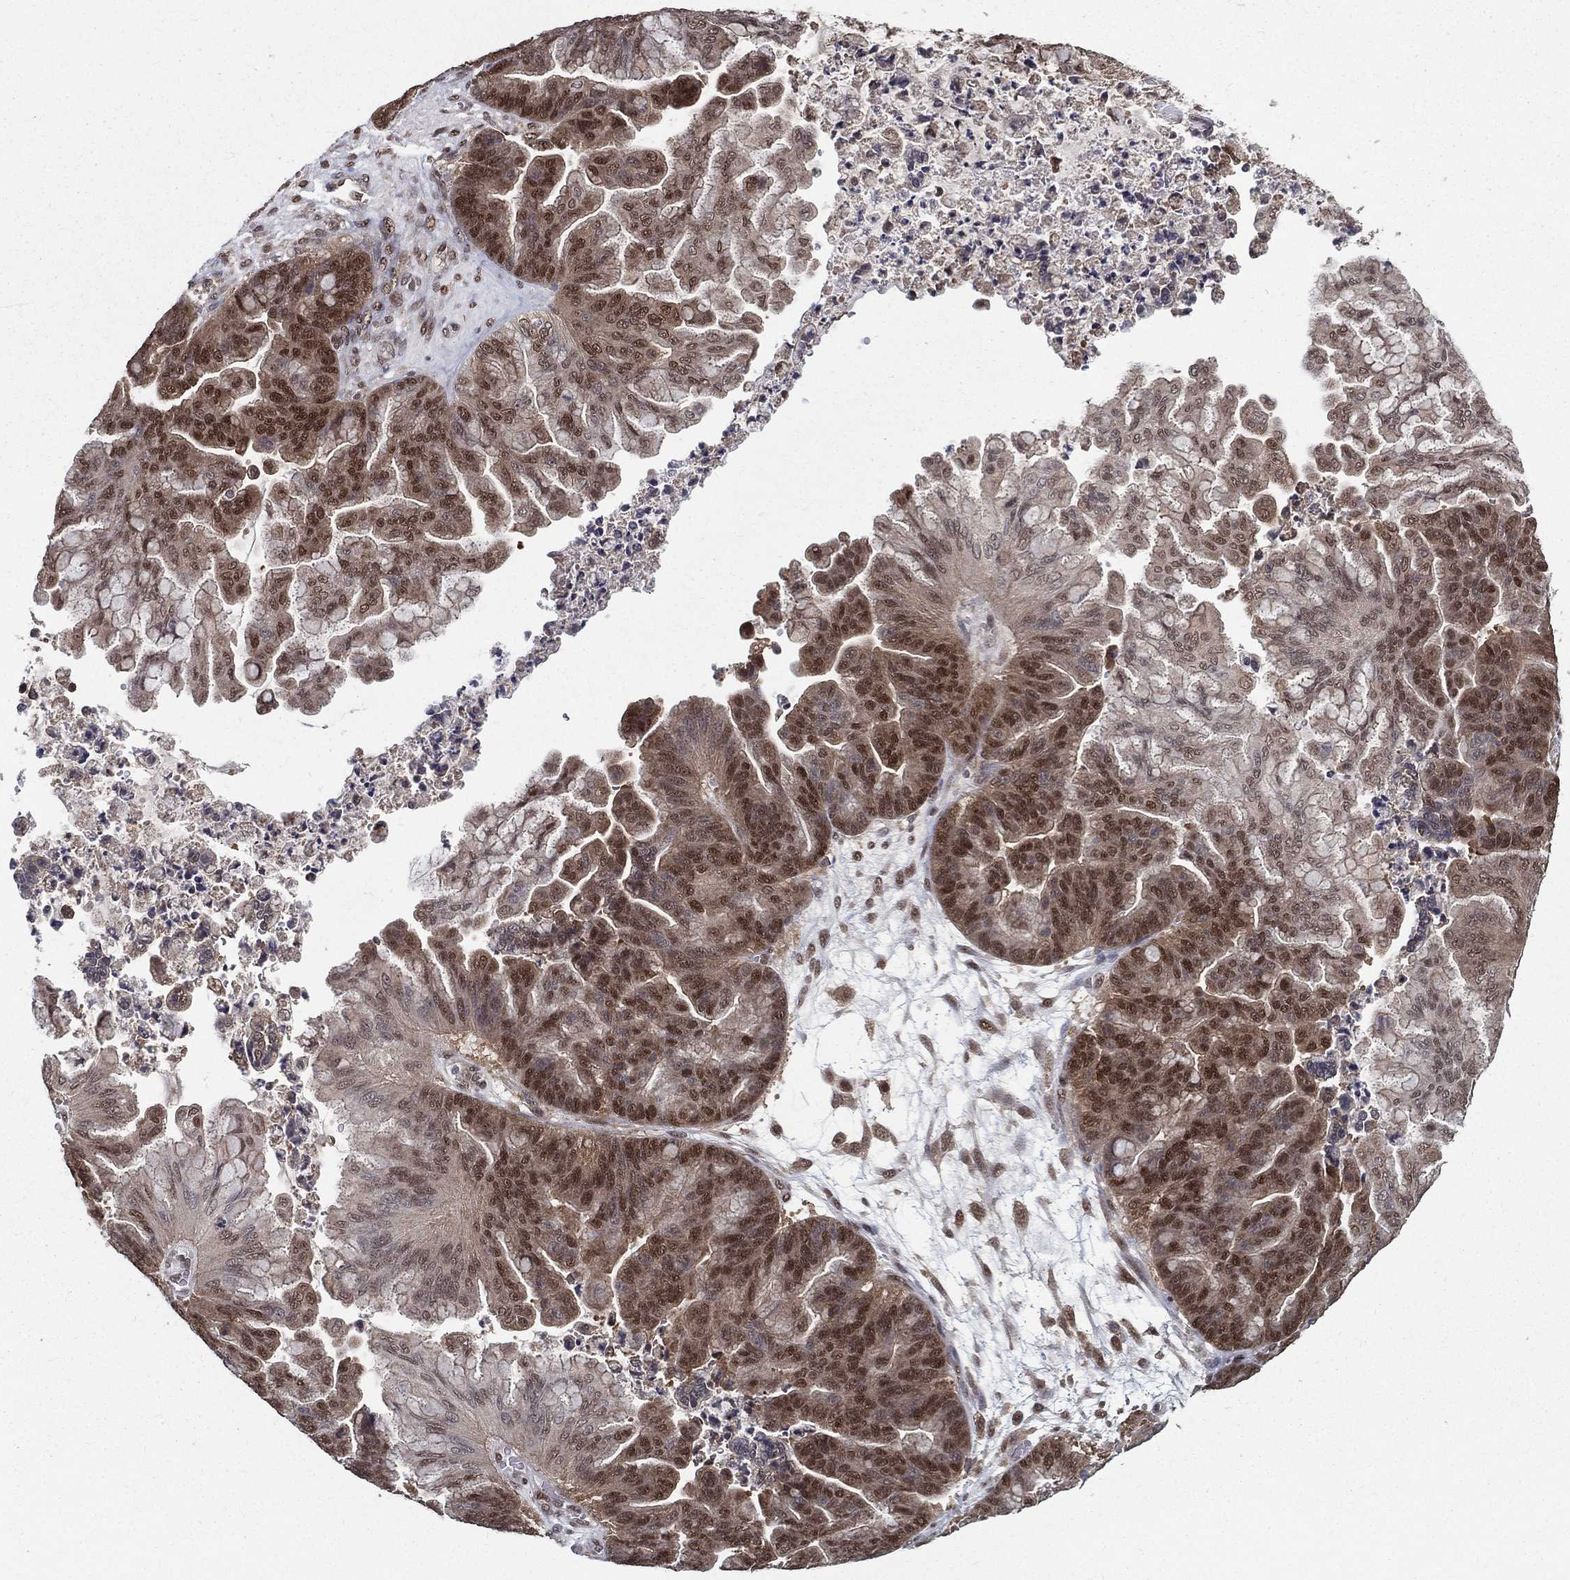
{"staining": {"intensity": "moderate", "quantity": ">75%", "location": "cytoplasmic/membranous,nuclear"}, "tissue": "ovarian cancer", "cell_type": "Tumor cells", "image_type": "cancer", "snomed": [{"axis": "morphology", "description": "Cystadenocarcinoma, mucinous, NOS"}, {"axis": "topography", "description": "Ovary"}], "caption": "Moderate cytoplasmic/membranous and nuclear expression is appreciated in approximately >75% of tumor cells in mucinous cystadenocarcinoma (ovarian).", "gene": "CARM1", "patient": {"sex": "female", "age": 67}}